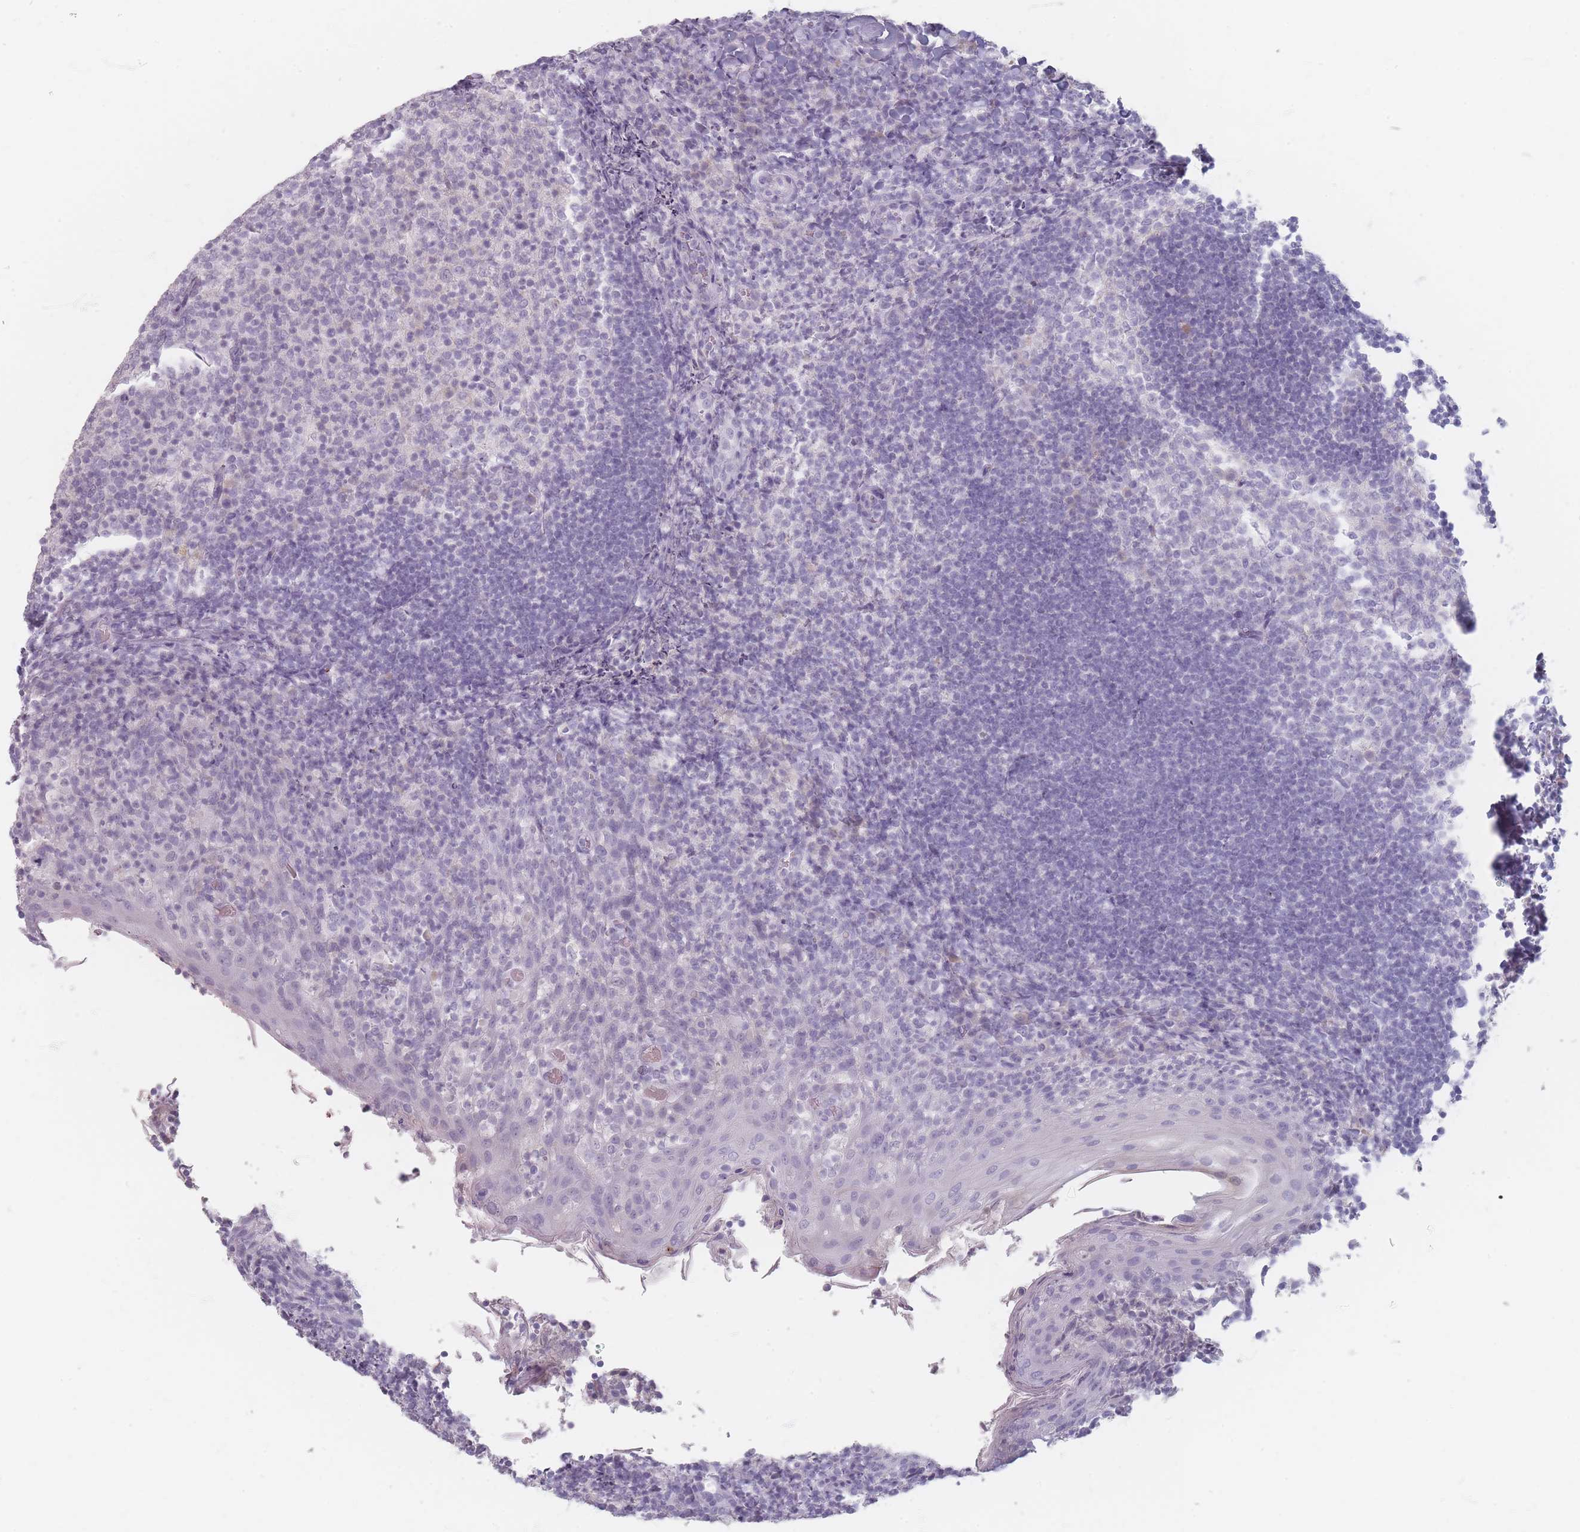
{"staining": {"intensity": "negative", "quantity": "none", "location": "none"}, "tissue": "tonsil", "cell_type": "Germinal center cells", "image_type": "normal", "snomed": [{"axis": "morphology", "description": "Normal tissue, NOS"}, {"axis": "topography", "description": "Tonsil"}], "caption": "The immunohistochemistry photomicrograph has no significant staining in germinal center cells of tonsil.", "gene": "HELZ2", "patient": {"sex": "female", "age": 10}}